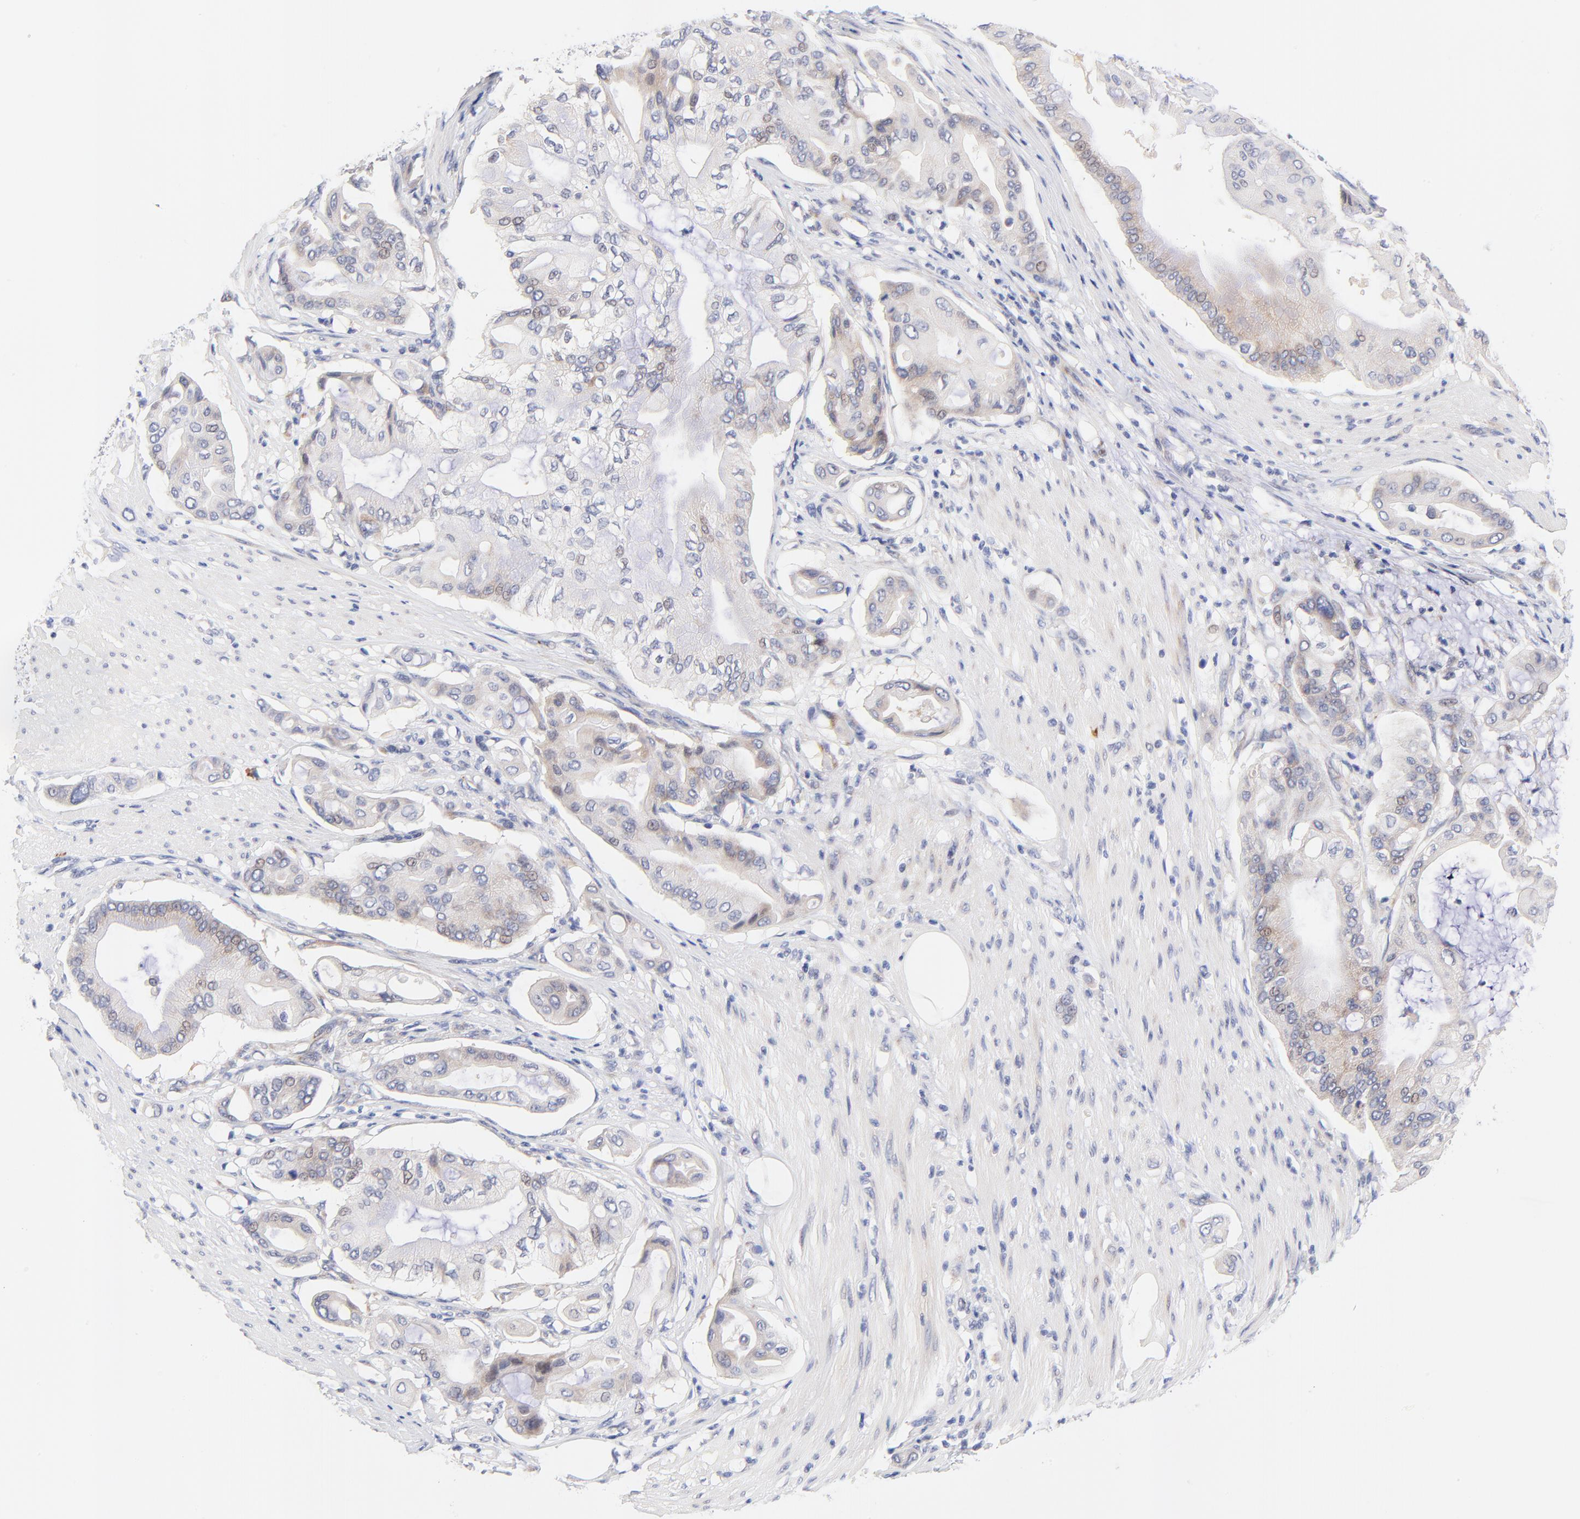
{"staining": {"intensity": "weak", "quantity": "<25%", "location": "cytoplasmic/membranous"}, "tissue": "pancreatic cancer", "cell_type": "Tumor cells", "image_type": "cancer", "snomed": [{"axis": "morphology", "description": "Adenocarcinoma, NOS"}, {"axis": "morphology", "description": "Adenocarcinoma, metastatic, NOS"}, {"axis": "topography", "description": "Lymph node"}, {"axis": "topography", "description": "Pancreas"}, {"axis": "topography", "description": "Duodenum"}], "caption": "Tumor cells are negative for protein expression in human pancreatic cancer (adenocarcinoma).", "gene": "AFF2", "patient": {"sex": "female", "age": 64}}